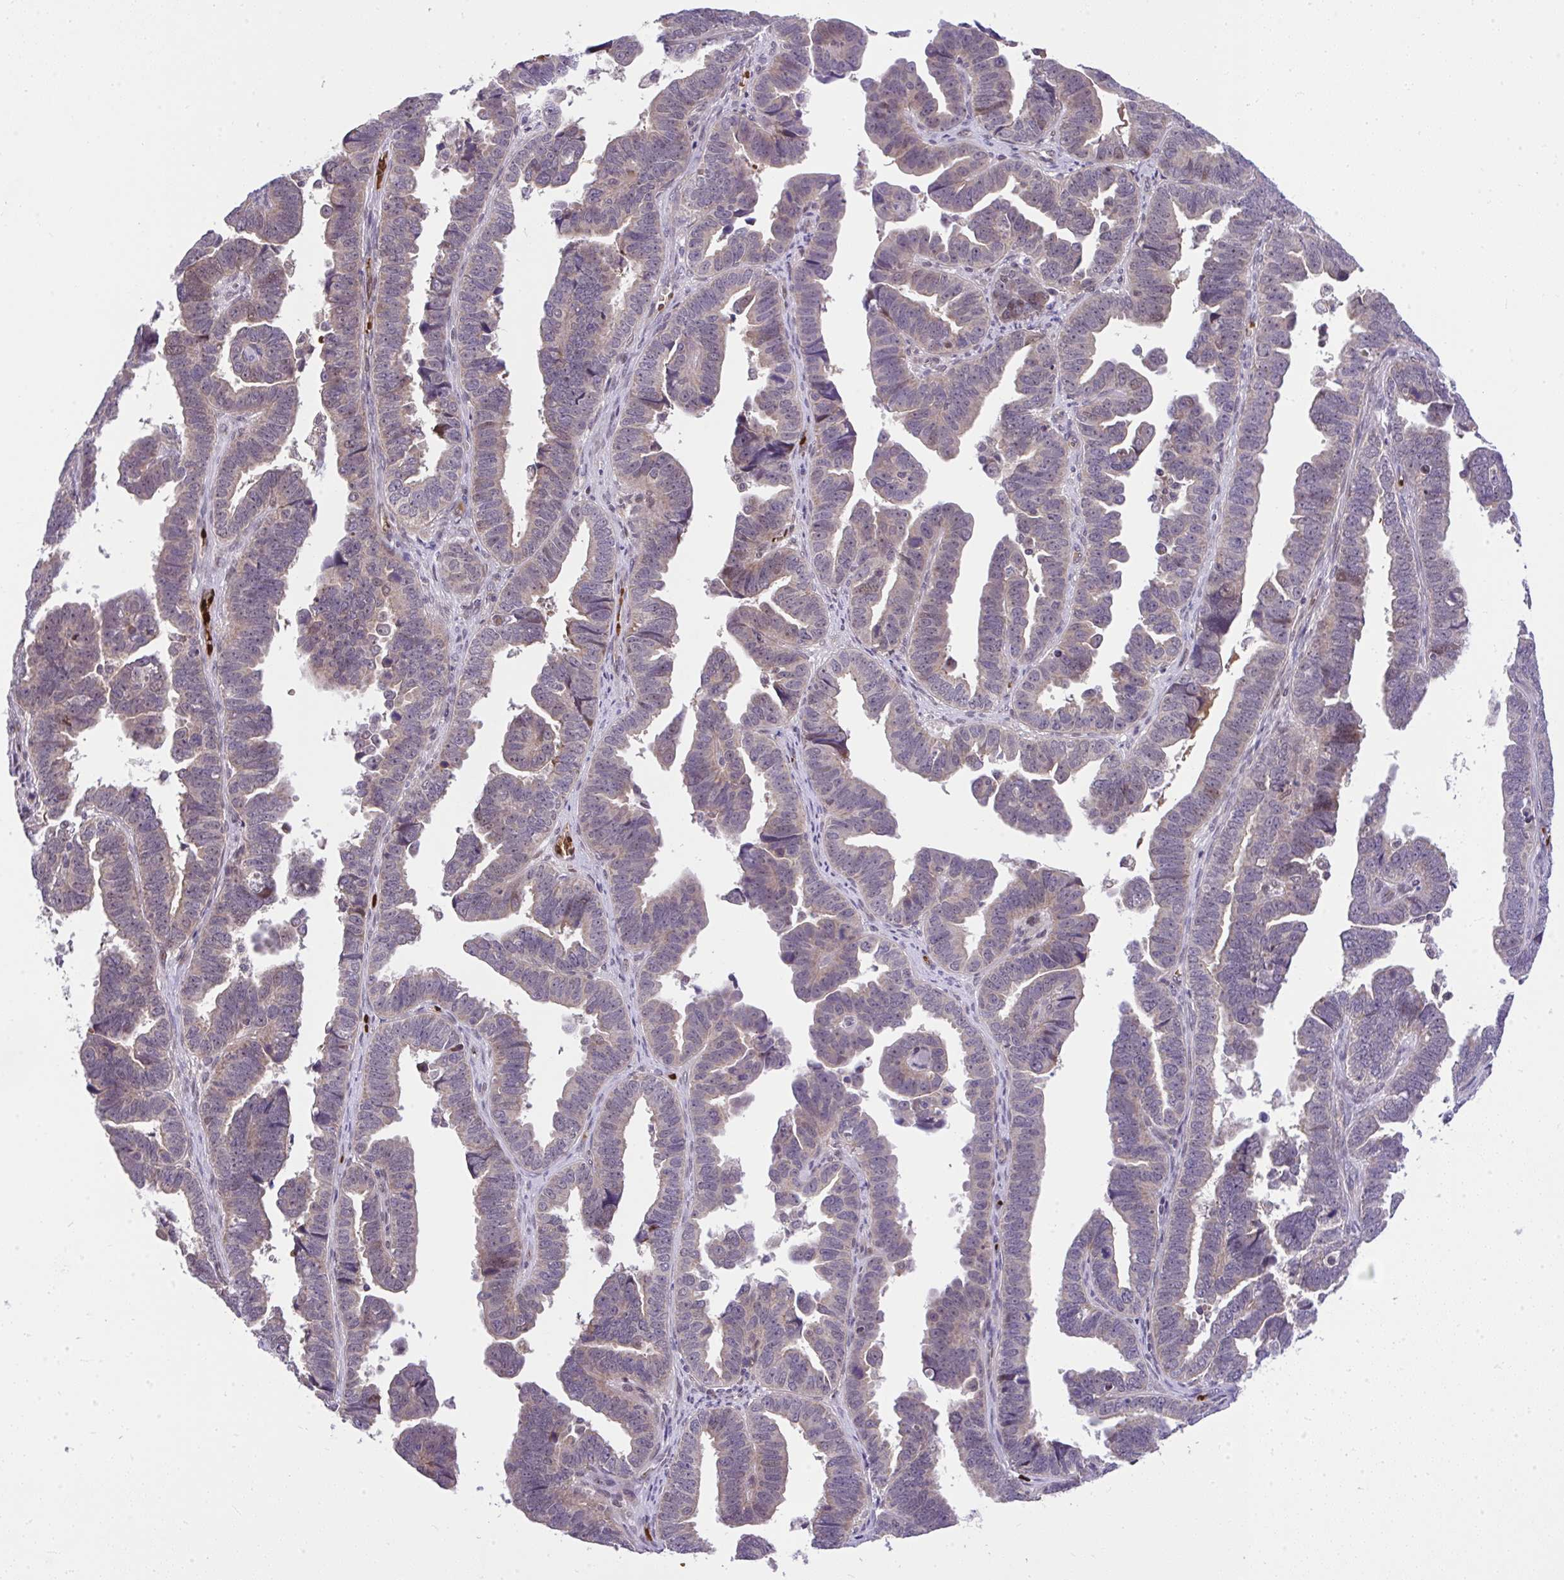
{"staining": {"intensity": "weak", "quantity": ">75%", "location": "cytoplasmic/membranous,nuclear"}, "tissue": "endometrial cancer", "cell_type": "Tumor cells", "image_type": "cancer", "snomed": [{"axis": "morphology", "description": "Adenocarcinoma, NOS"}, {"axis": "topography", "description": "Endometrium"}], "caption": "Immunohistochemical staining of human adenocarcinoma (endometrial) demonstrates low levels of weak cytoplasmic/membranous and nuclear protein staining in about >75% of tumor cells.", "gene": "CHIA", "patient": {"sex": "female", "age": 75}}